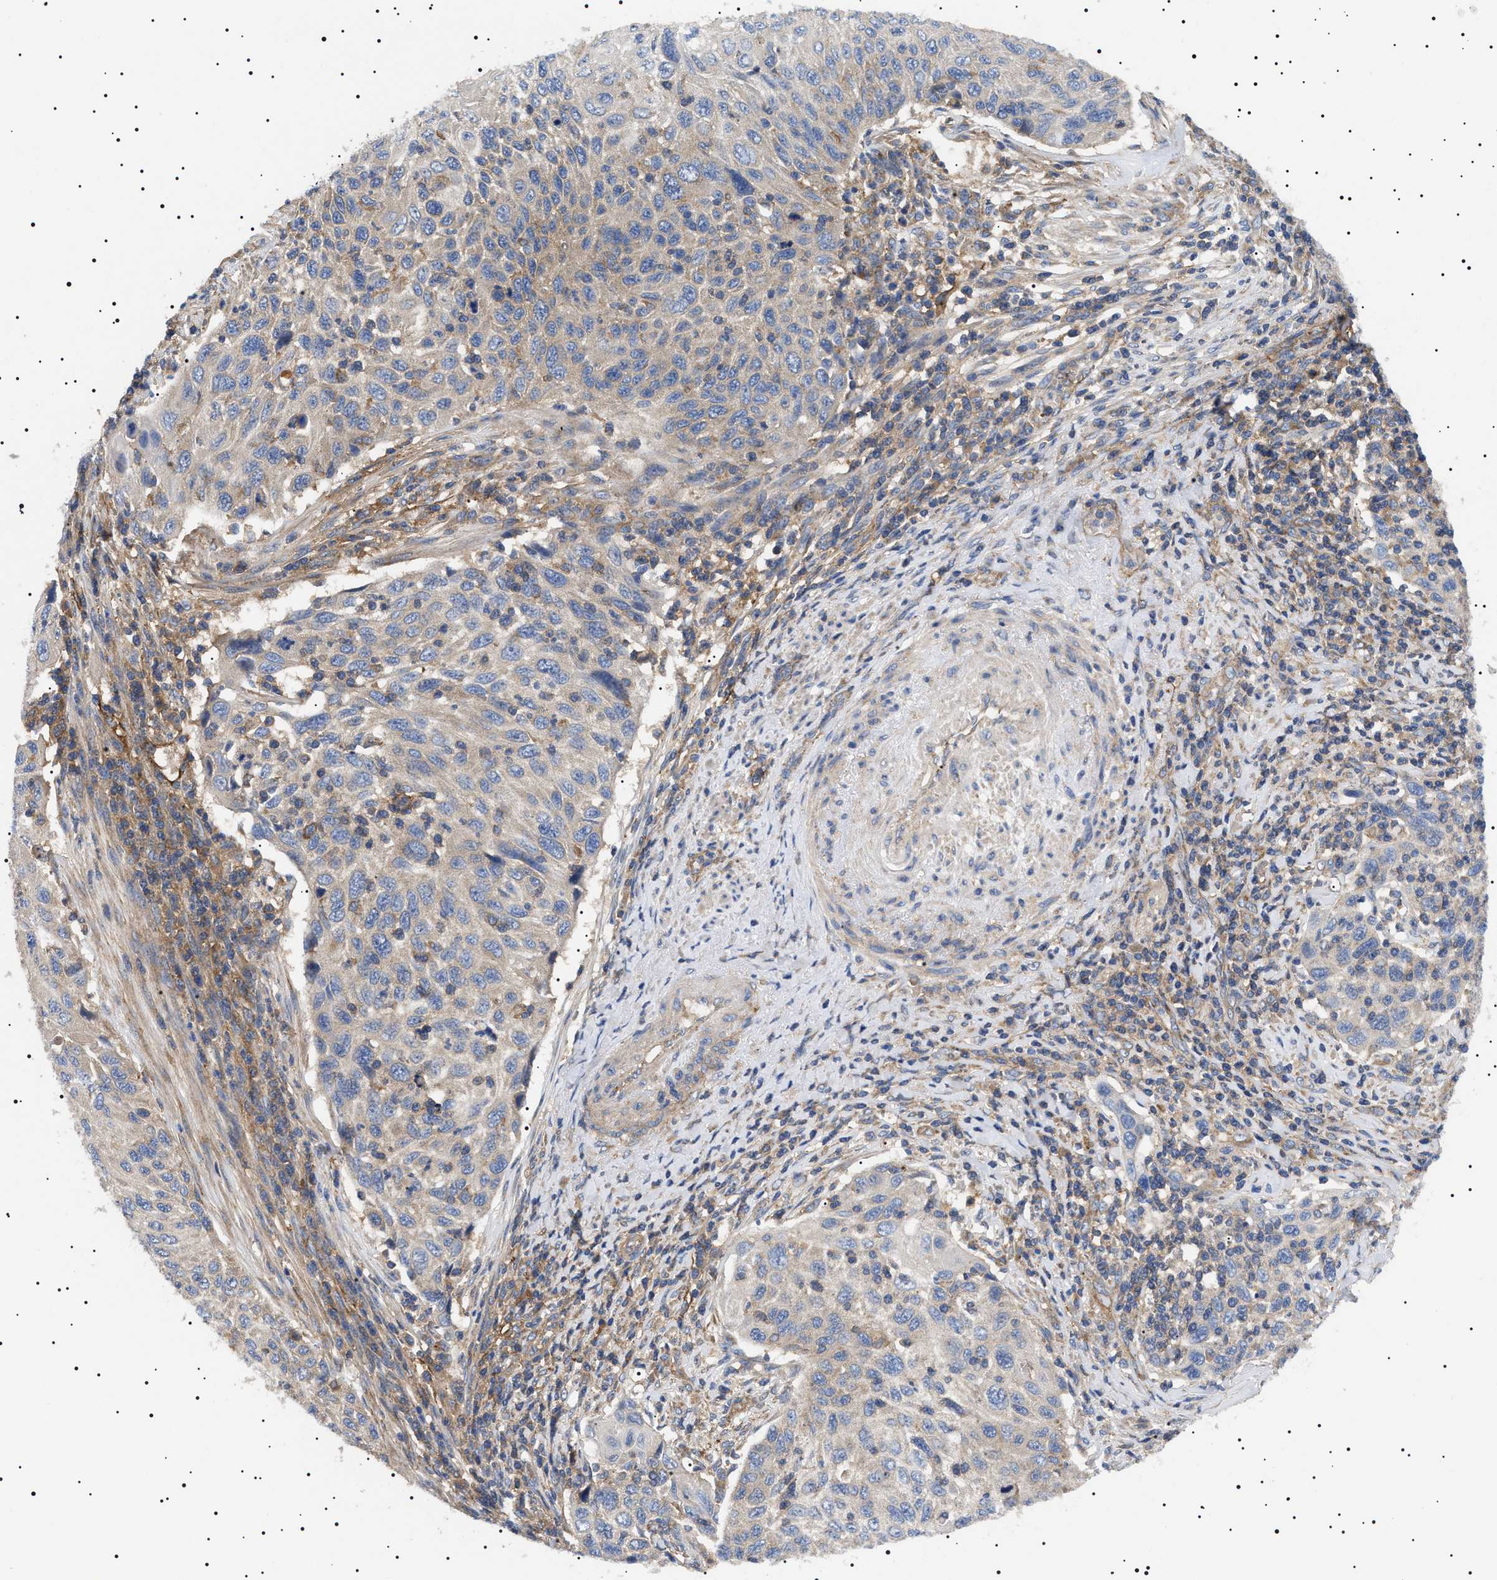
{"staining": {"intensity": "negative", "quantity": "none", "location": "none"}, "tissue": "cervical cancer", "cell_type": "Tumor cells", "image_type": "cancer", "snomed": [{"axis": "morphology", "description": "Squamous cell carcinoma, NOS"}, {"axis": "topography", "description": "Cervix"}], "caption": "The histopathology image shows no staining of tumor cells in cervical cancer.", "gene": "TPP2", "patient": {"sex": "female", "age": 70}}